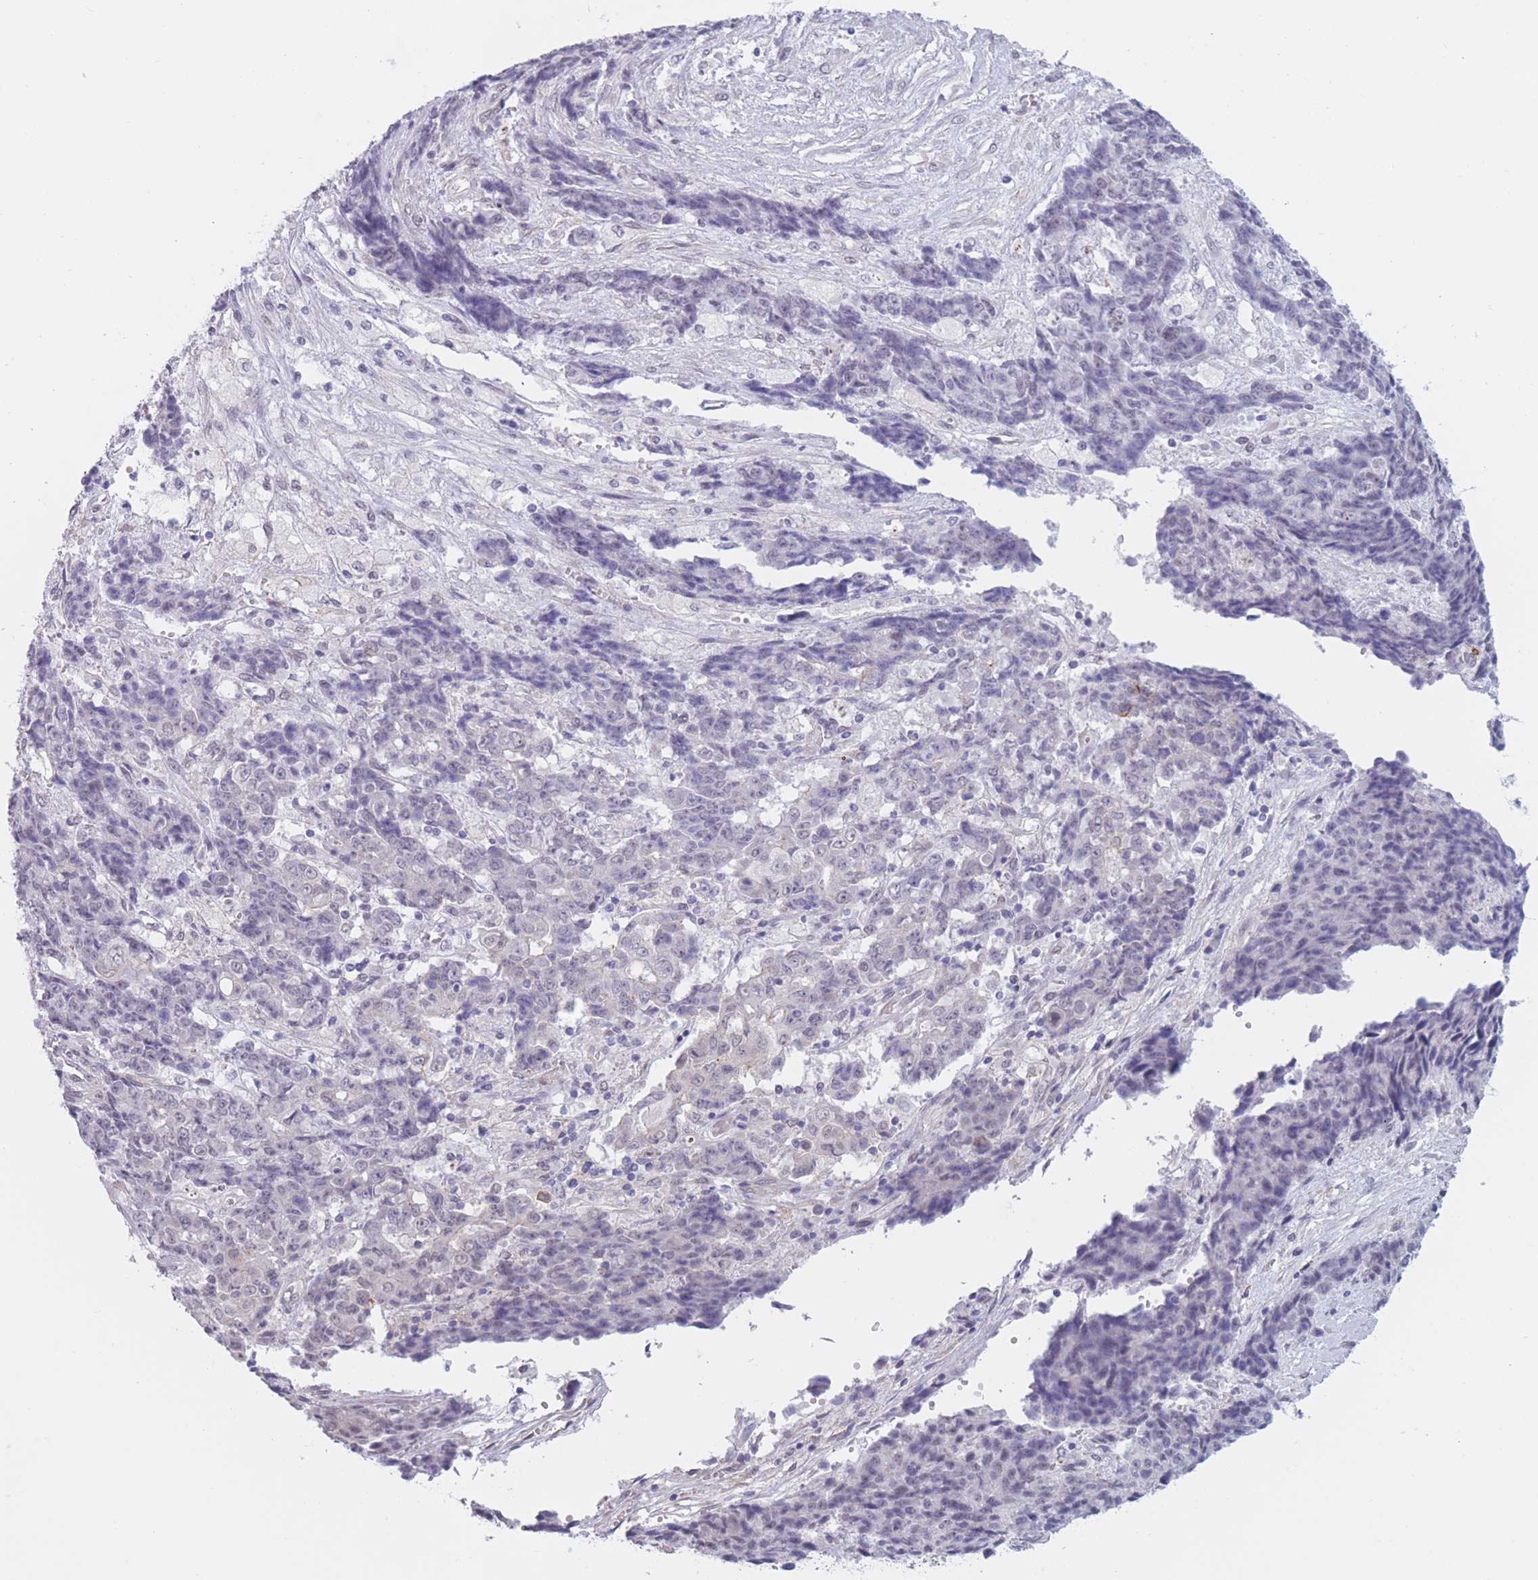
{"staining": {"intensity": "negative", "quantity": "none", "location": "none"}, "tissue": "ovarian cancer", "cell_type": "Tumor cells", "image_type": "cancer", "snomed": [{"axis": "morphology", "description": "Carcinoma, endometroid"}, {"axis": "topography", "description": "Ovary"}], "caption": "The image shows no significant staining in tumor cells of ovarian cancer.", "gene": "PODXL", "patient": {"sex": "female", "age": 42}}